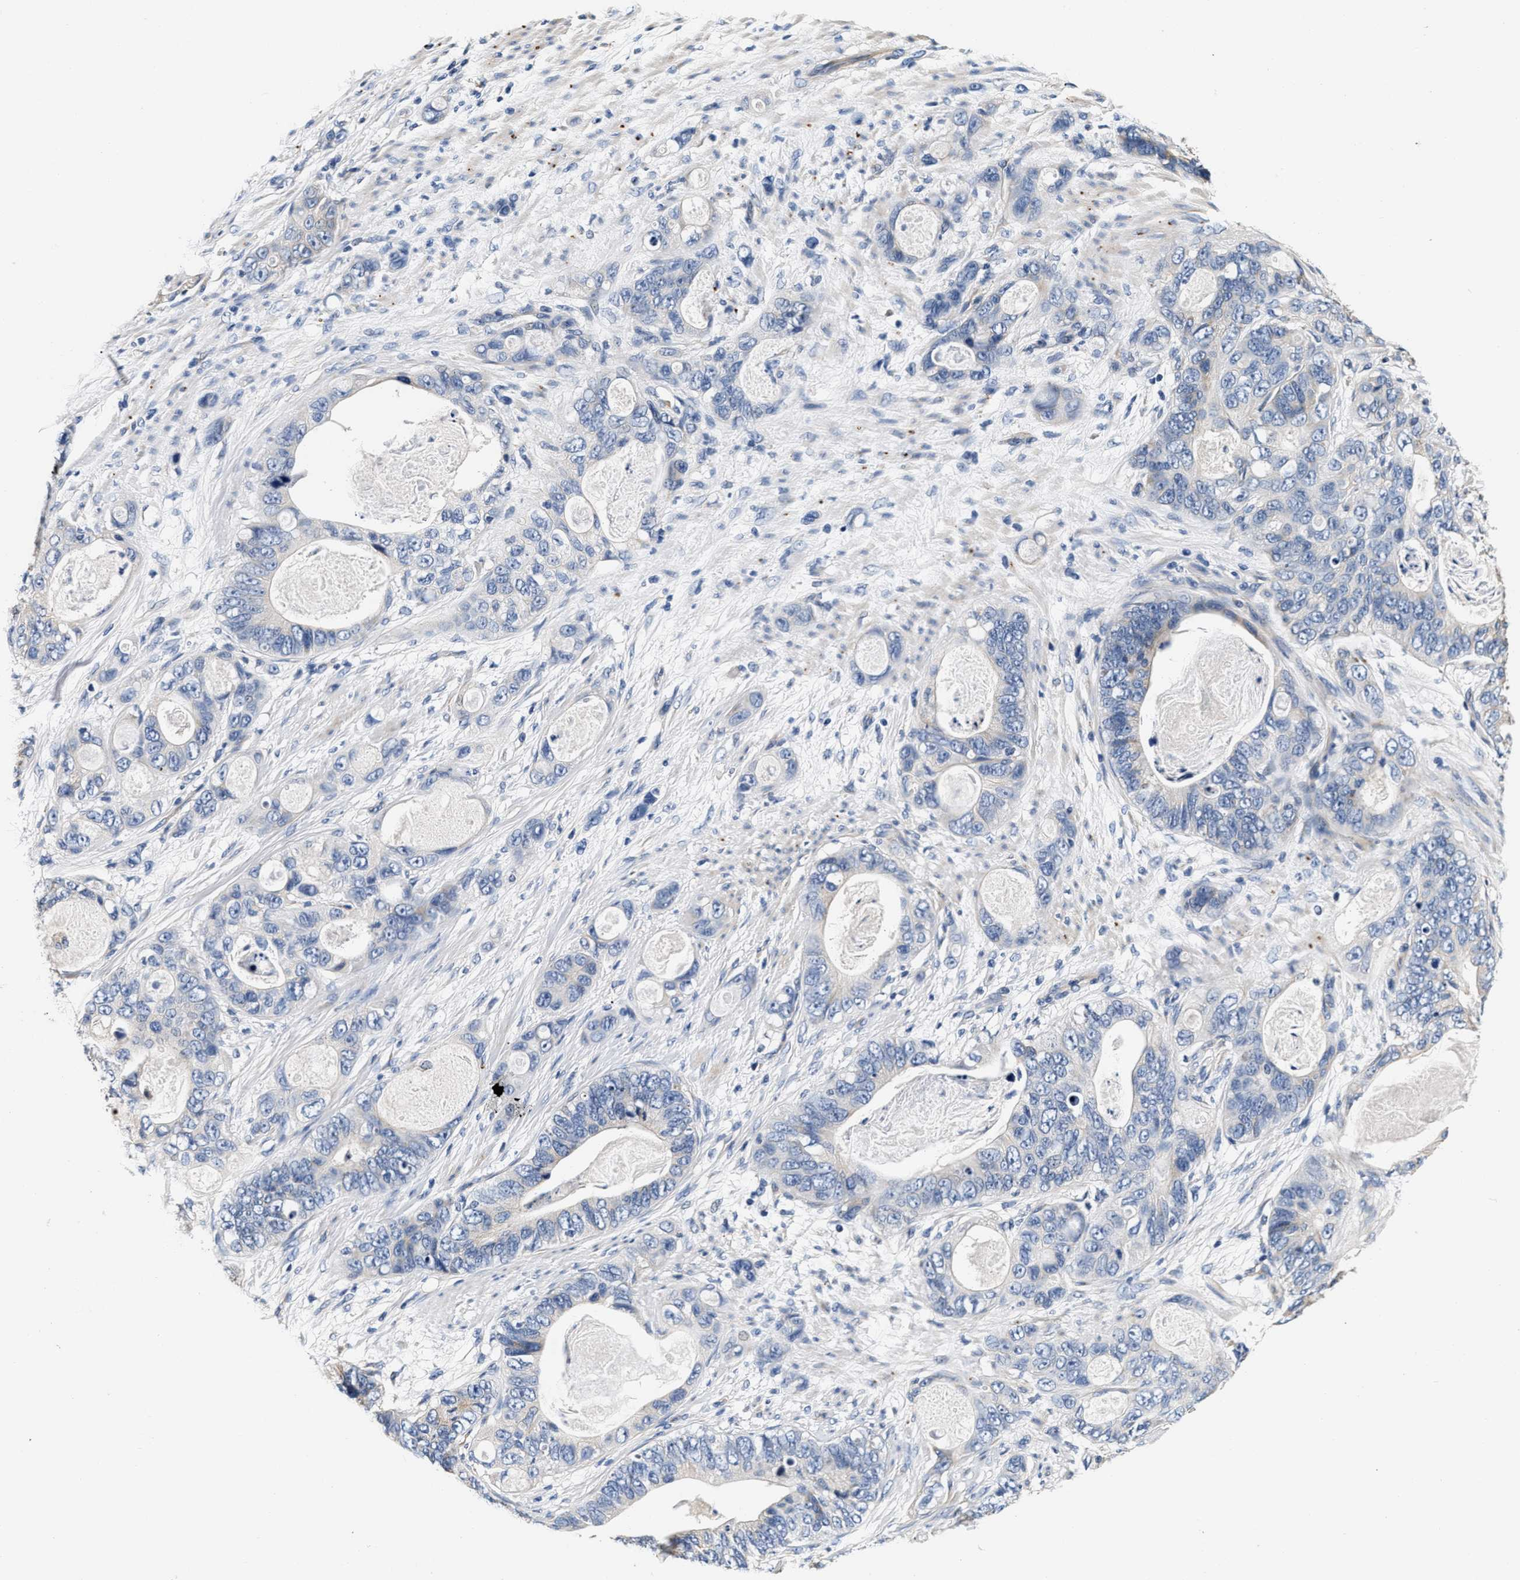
{"staining": {"intensity": "negative", "quantity": "none", "location": "none"}, "tissue": "stomach cancer", "cell_type": "Tumor cells", "image_type": "cancer", "snomed": [{"axis": "morphology", "description": "Normal tissue, NOS"}, {"axis": "morphology", "description": "Adenocarcinoma, NOS"}, {"axis": "topography", "description": "Stomach"}], "caption": "IHC histopathology image of human stomach cancer stained for a protein (brown), which reveals no expression in tumor cells.", "gene": "ABCG8", "patient": {"sex": "female", "age": 89}}